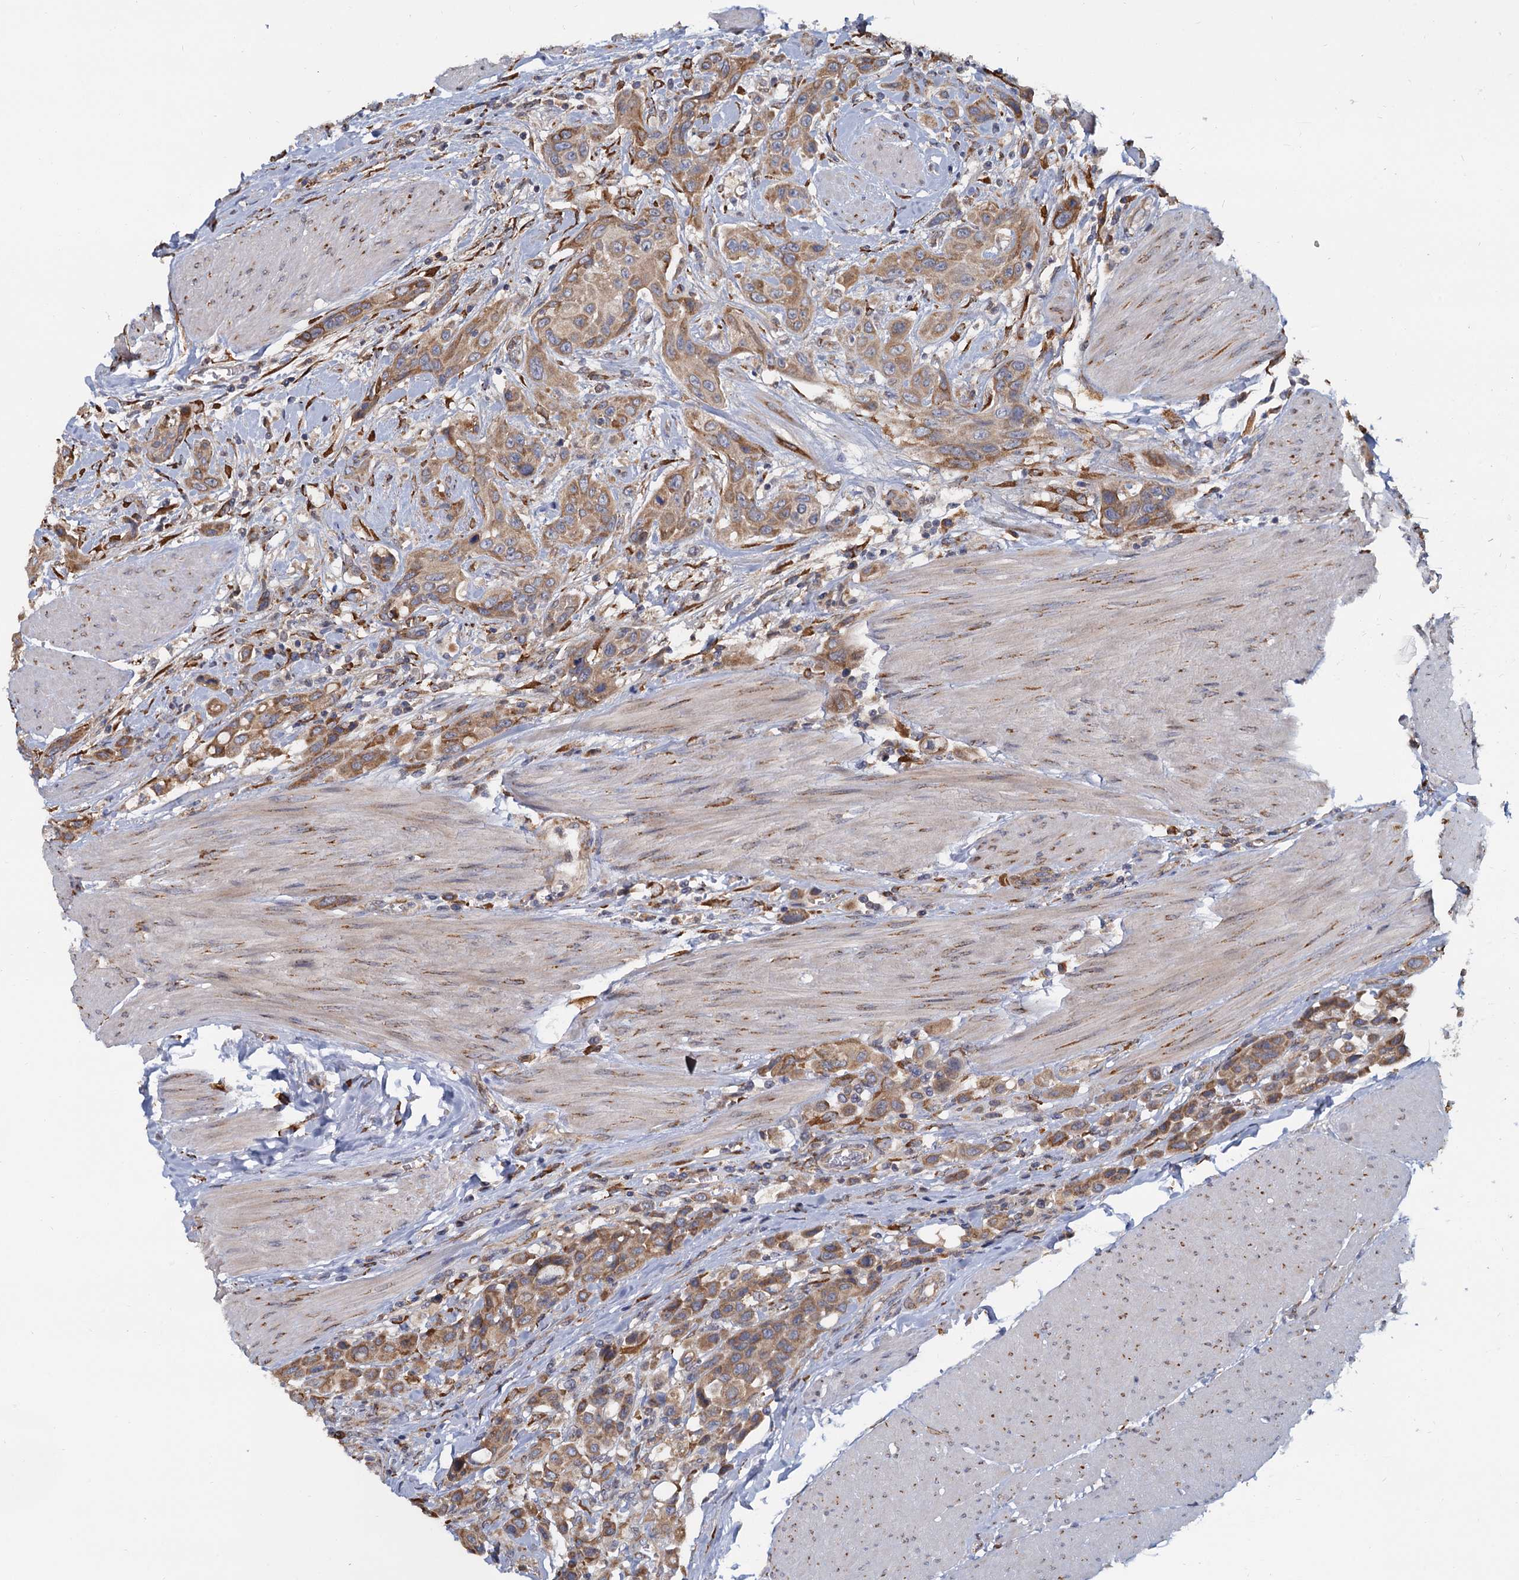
{"staining": {"intensity": "moderate", "quantity": ">75%", "location": "cytoplasmic/membranous"}, "tissue": "urothelial cancer", "cell_type": "Tumor cells", "image_type": "cancer", "snomed": [{"axis": "morphology", "description": "Urothelial carcinoma, High grade"}, {"axis": "topography", "description": "Urinary bladder"}], "caption": "Human urothelial cancer stained with a brown dye demonstrates moderate cytoplasmic/membranous positive positivity in approximately >75% of tumor cells.", "gene": "LRRC51", "patient": {"sex": "male", "age": 50}}